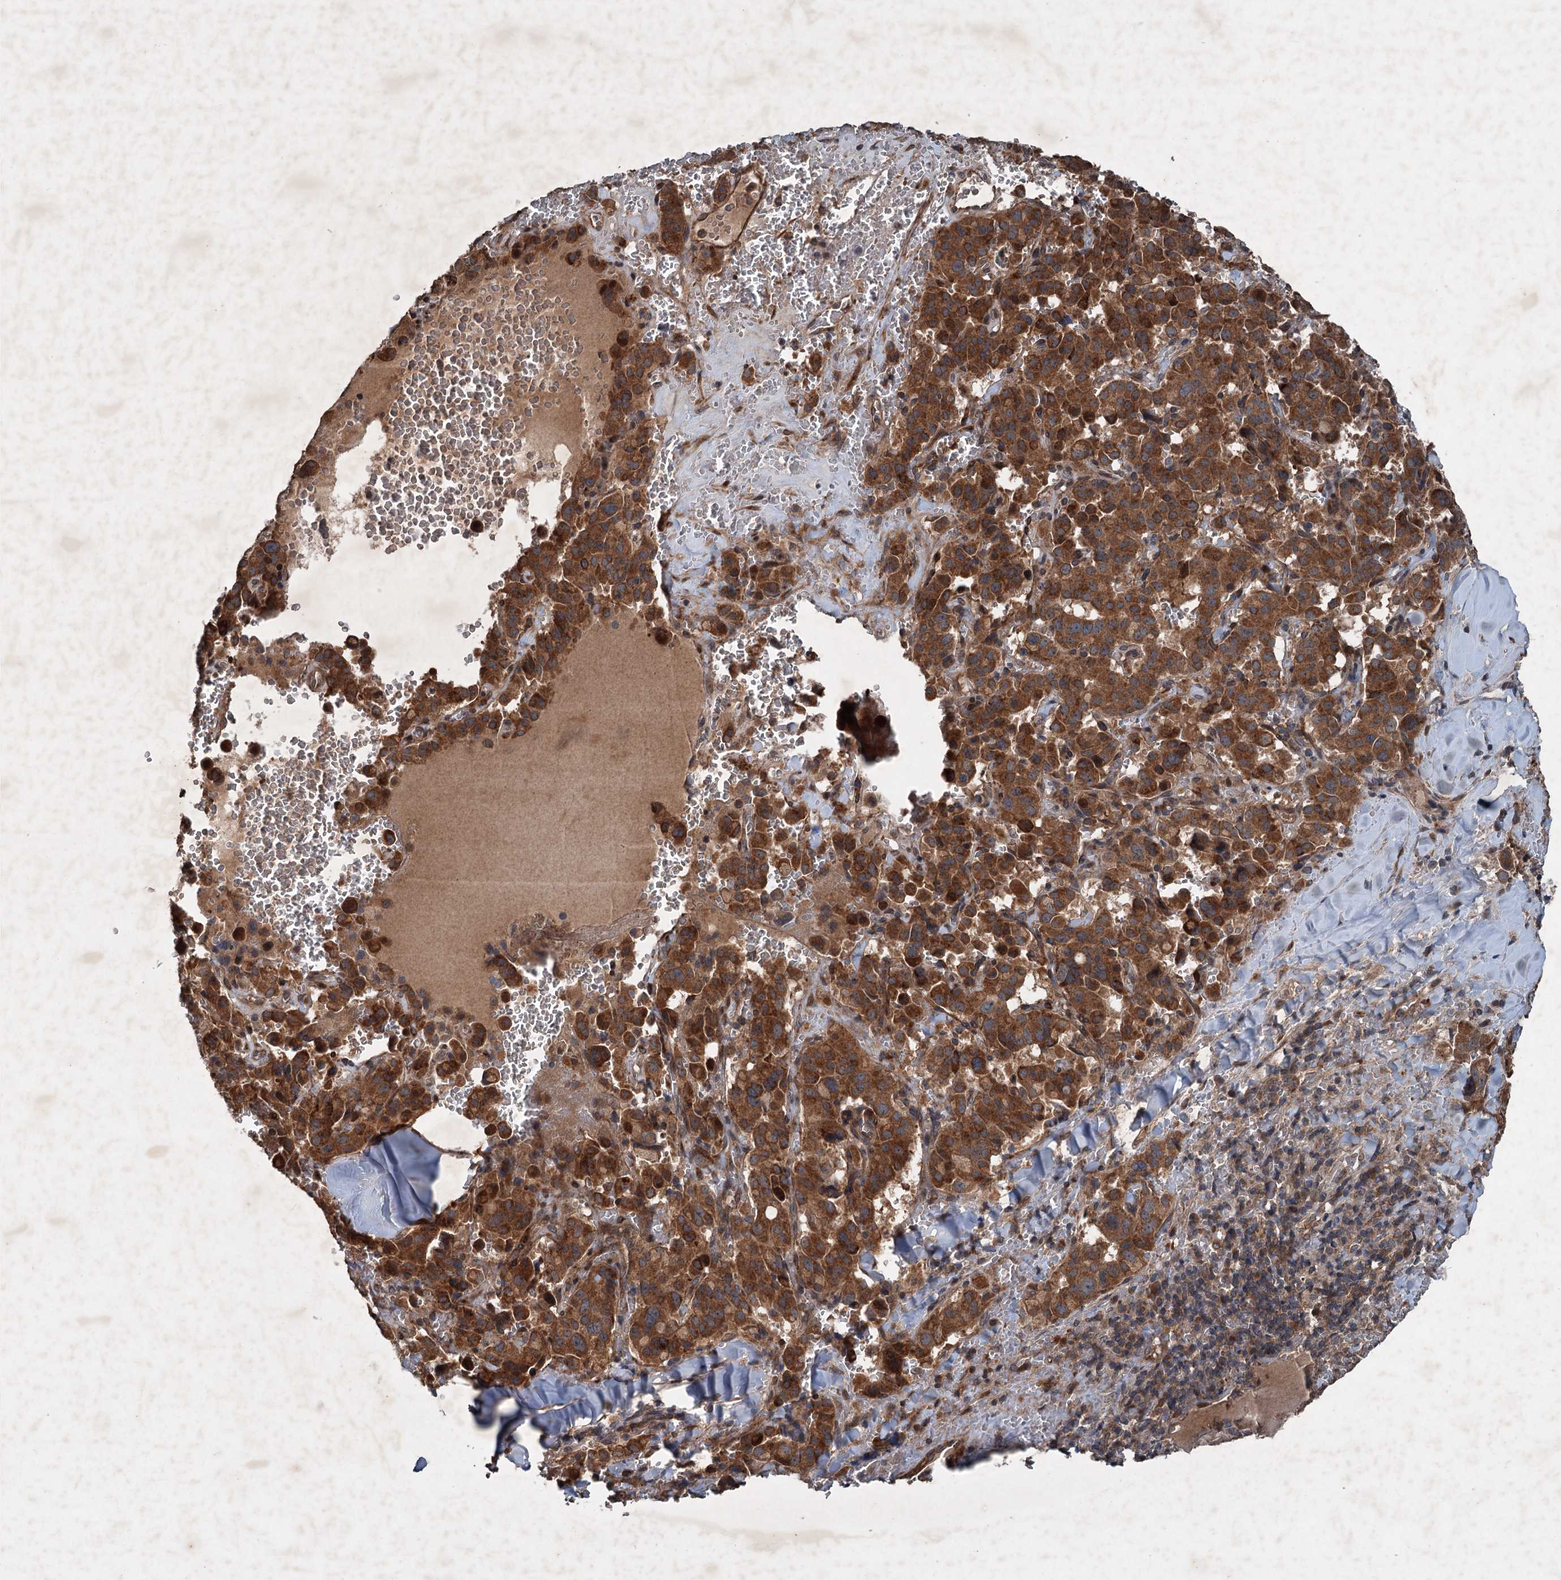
{"staining": {"intensity": "strong", "quantity": ">75%", "location": "cytoplasmic/membranous"}, "tissue": "pancreatic cancer", "cell_type": "Tumor cells", "image_type": "cancer", "snomed": [{"axis": "morphology", "description": "Adenocarcinoma, NOS"}, {"axis": "topography", "description": "Pancreas"}], "caption": "Protein expression analysis of human adenocarcinoma (pancreatic) reveals strong cytoplasmic/membranous staining in about >75% of tumor cells.", "gene": "ALAS1", "patient": {"sex": "male", "age": 65}}